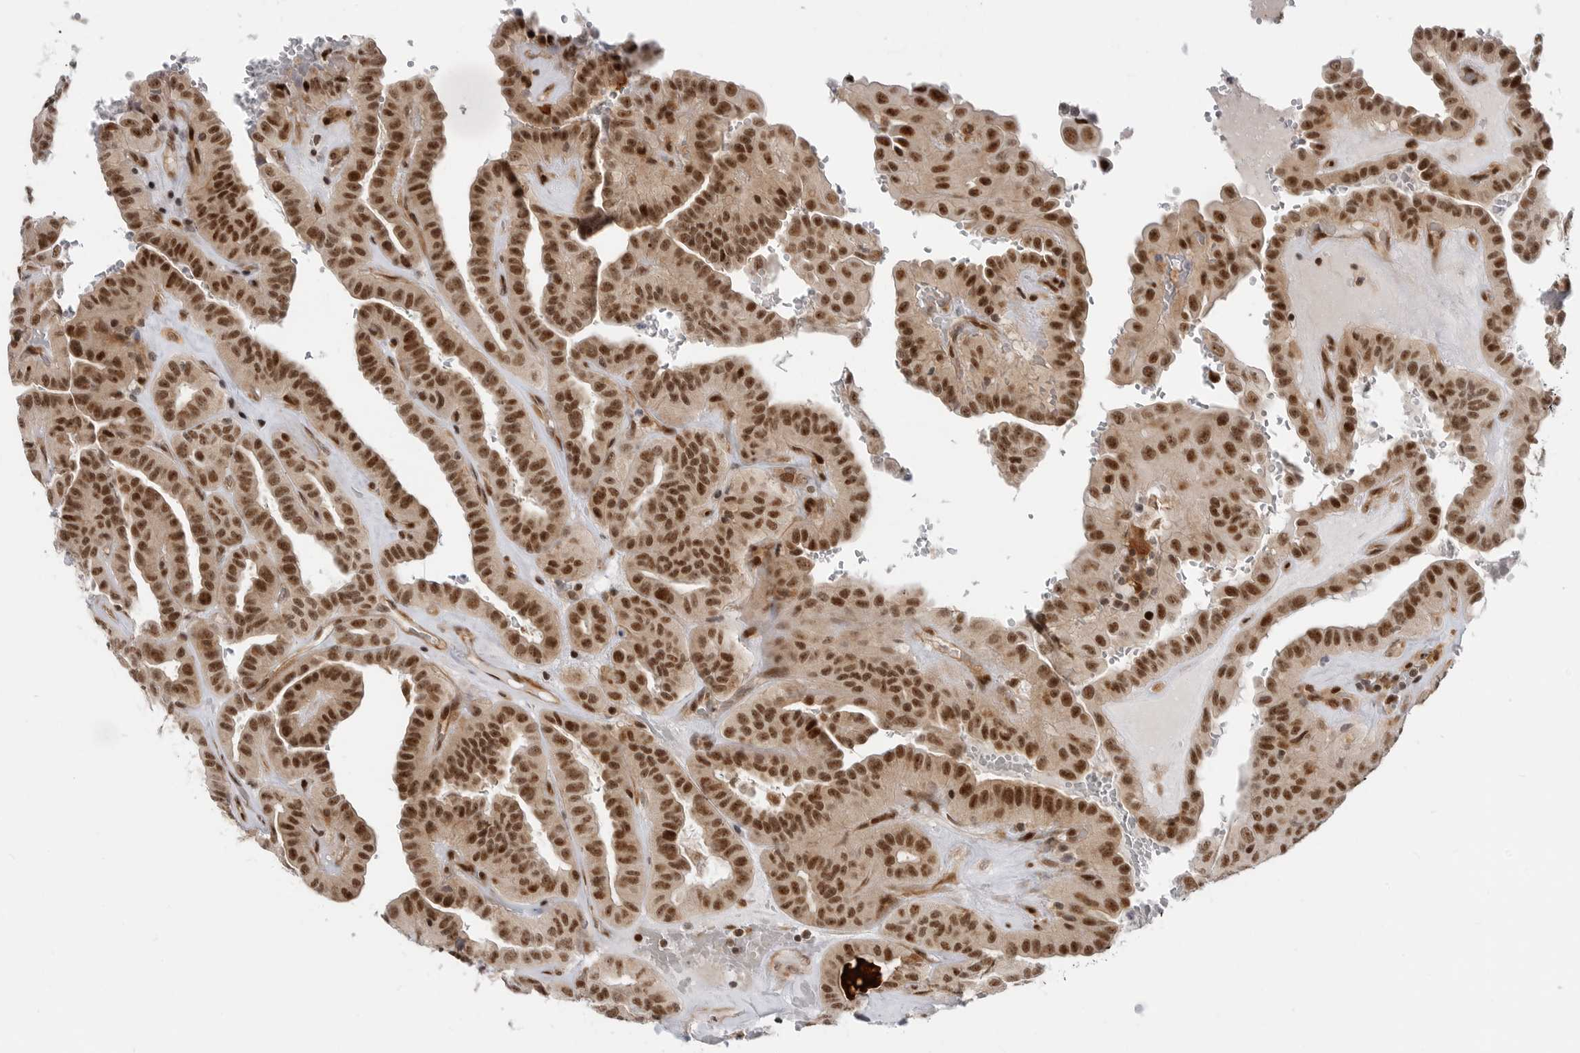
{"staining": {"intensity": "strong", "quantity": ">75%", "location": "nuclear"}, "tissue": "thyroid cancer", "cell_type": "Tumor cells", "image_type": "cancer", "snomed": [{"axis": "morphology", "description": "Papillary adenocarcinoma, NOS"}, {"axis": "topography", "description": "Thyroid gland"}], "caption": "Immunohistochemical staining of papillary adenocarcinoma (thyroid) exhibits high levels of strong nuclear protein expression in about >75% of tumor cells.", "gene": "GPATCH2", "patient": {"sex": "male", "age": 77}}